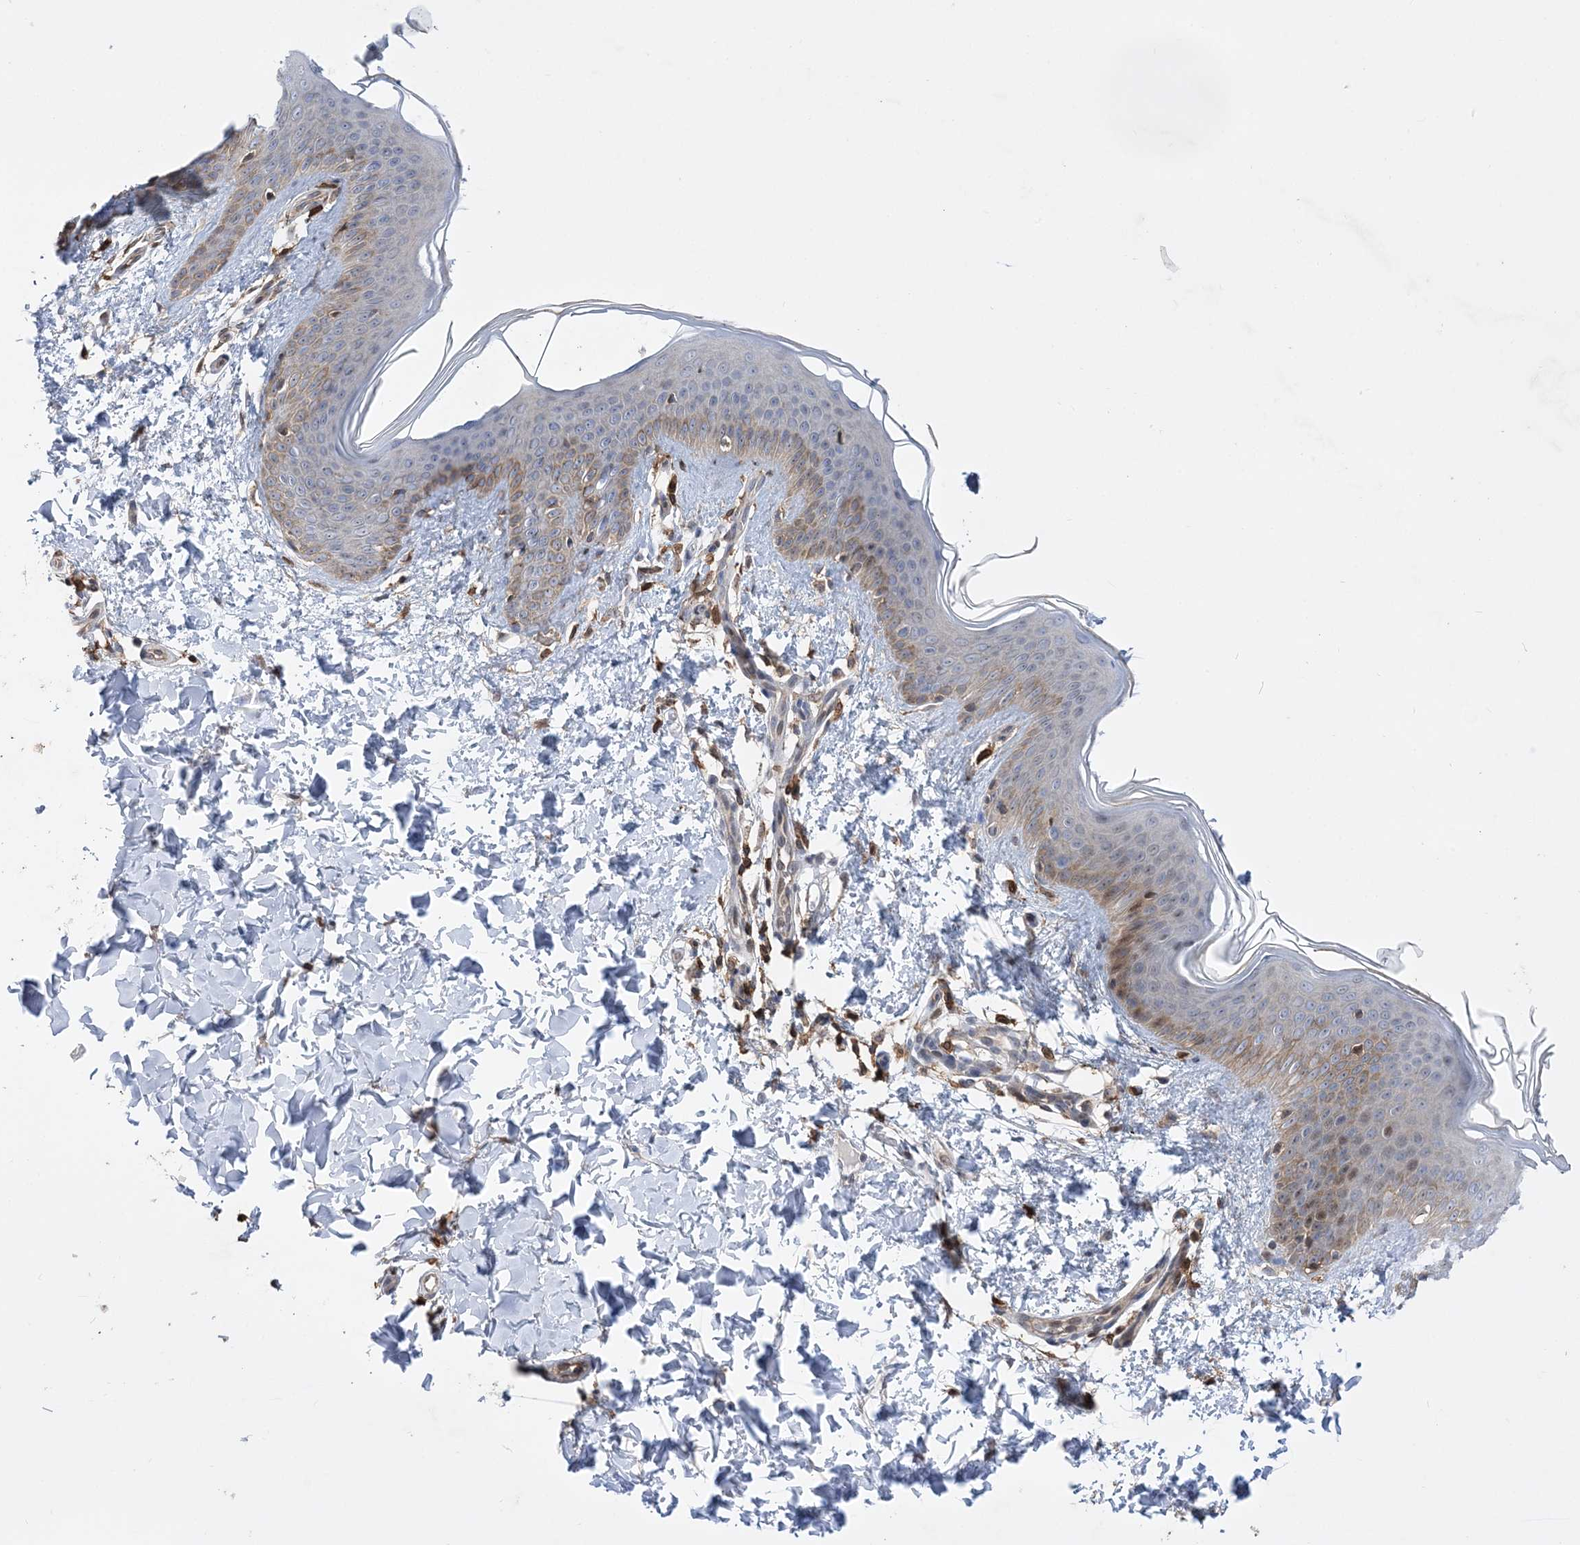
{"staining": {"intensity": "moderate", "quantity": ">75%", "location": "cytoplasmic/membranous,nuclear"}, "tissue": "skin", "cell_type": "Fibroblasts", "image_type": "normal", "snomed": [{"axis": "morphology", "description": "Normal tissue, NOS"}, {"axis": "topography", "description": "Skin"}], "caption": "Immunohistochemical staining of unremarkable skin demonstrates >75% levels of moderate cytoplasmic/membranous,nuclear protein positivity in about >75% of fibroblasts. (Brightfield microscopy of DAB IHC at high magnification).", "gene": "RNPEPL1", "patient": {"sex": "male", "age": 36}}